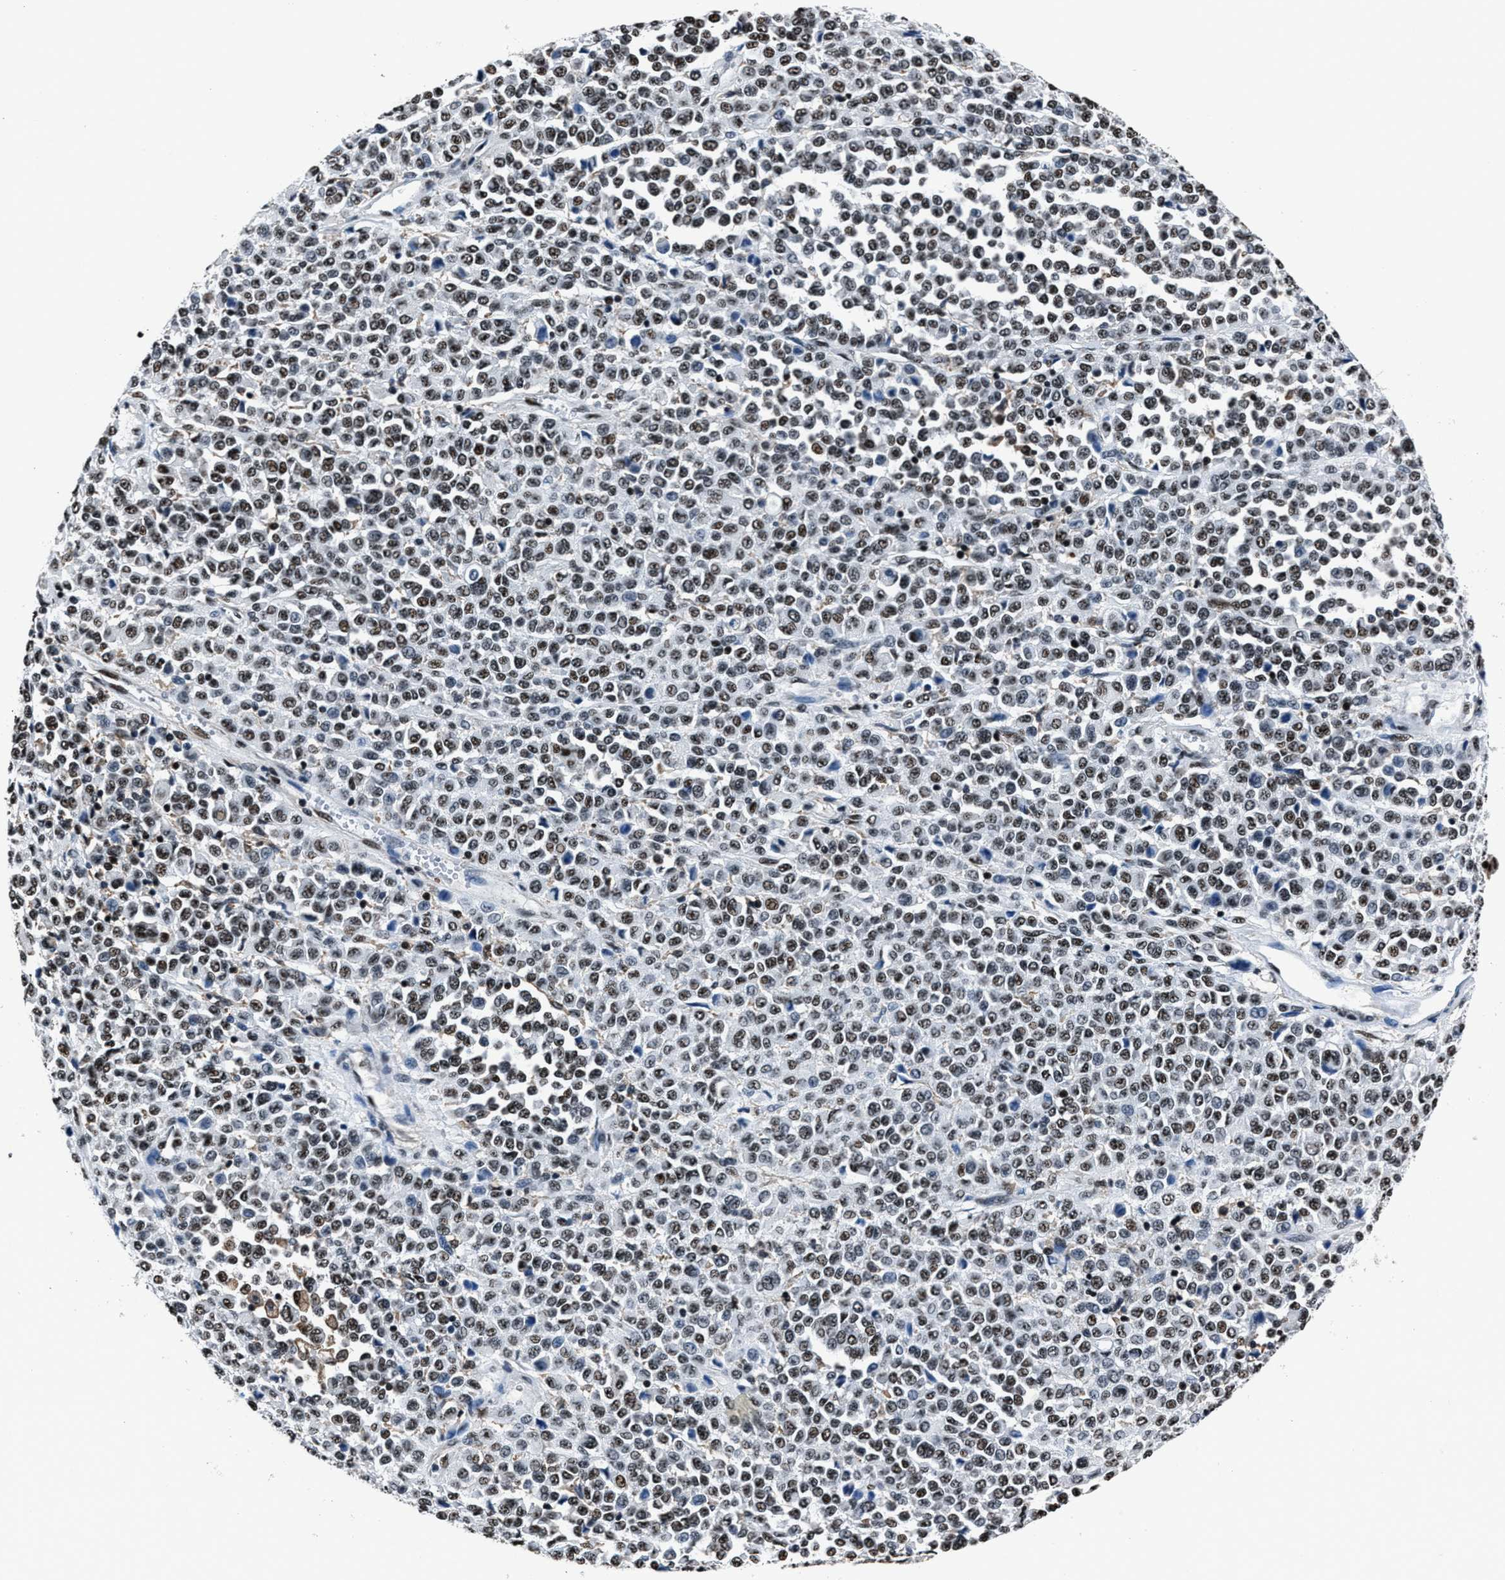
{"staining": {"intensity": "moderate", "quantity": ">75%", "location": "nuclear"}, "tissue": "melanoma", "cell_type": "Tumor cells", "image_type": "cancer", "snomed": [{"axis": "morphology", "description": "Malignant melanoma, Metastatic site"}, {"axis": "topography", "description": "Pancreas"}], "caption": "Human melanoma stained with a brown dye exhibits moderate nuclear positive expression in approximately >75% of tumor cells.", "gene": "PPIE", "patient": {"sex": "female", "age": 30}}